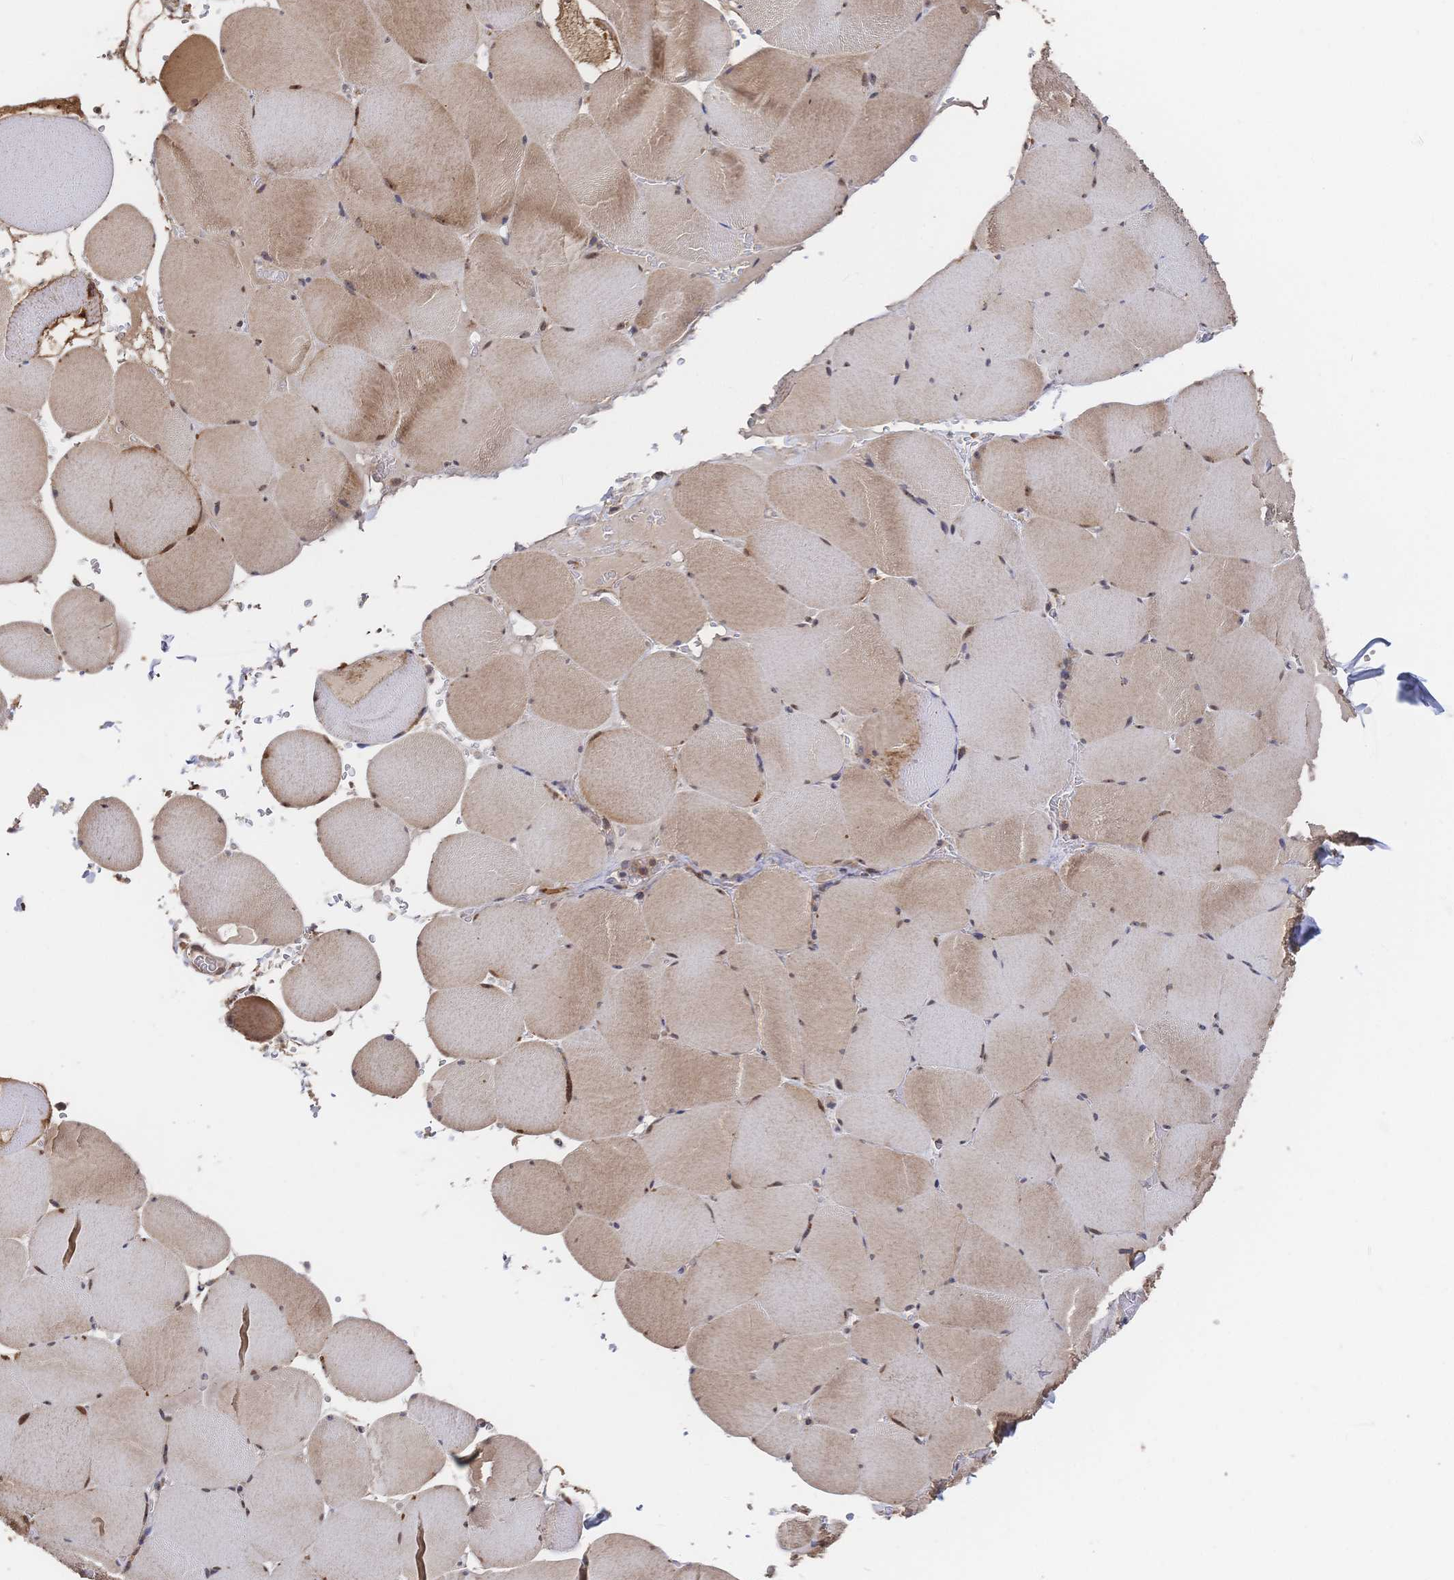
{"staining": {"intensity": "moderate", "quantity": "25%-75%", "location": "cytoplasmic/membranous,nuclear"}, "tissue": "skeletal muscle", "cell_type": "Myocytes", "image_type": "normal", "snomed": [{"axis": "morphology", "description": "Normal tissue, NOS"}, {"axis": "topography", "description": "Skeletal muscle"}, {"axis": "topography", "description": "Head-Neck"}], "caption": "A micrograph of human skeletal muscle stained for a protein exhibits moderate cytoplasmic/membranous,nuclear brown staining in myocytes. (brown staining indicates protein expression, while blue staining denotes nuclei).", "gene": "DNAJA4", "patient": {"sex": "male", "age": 66}}